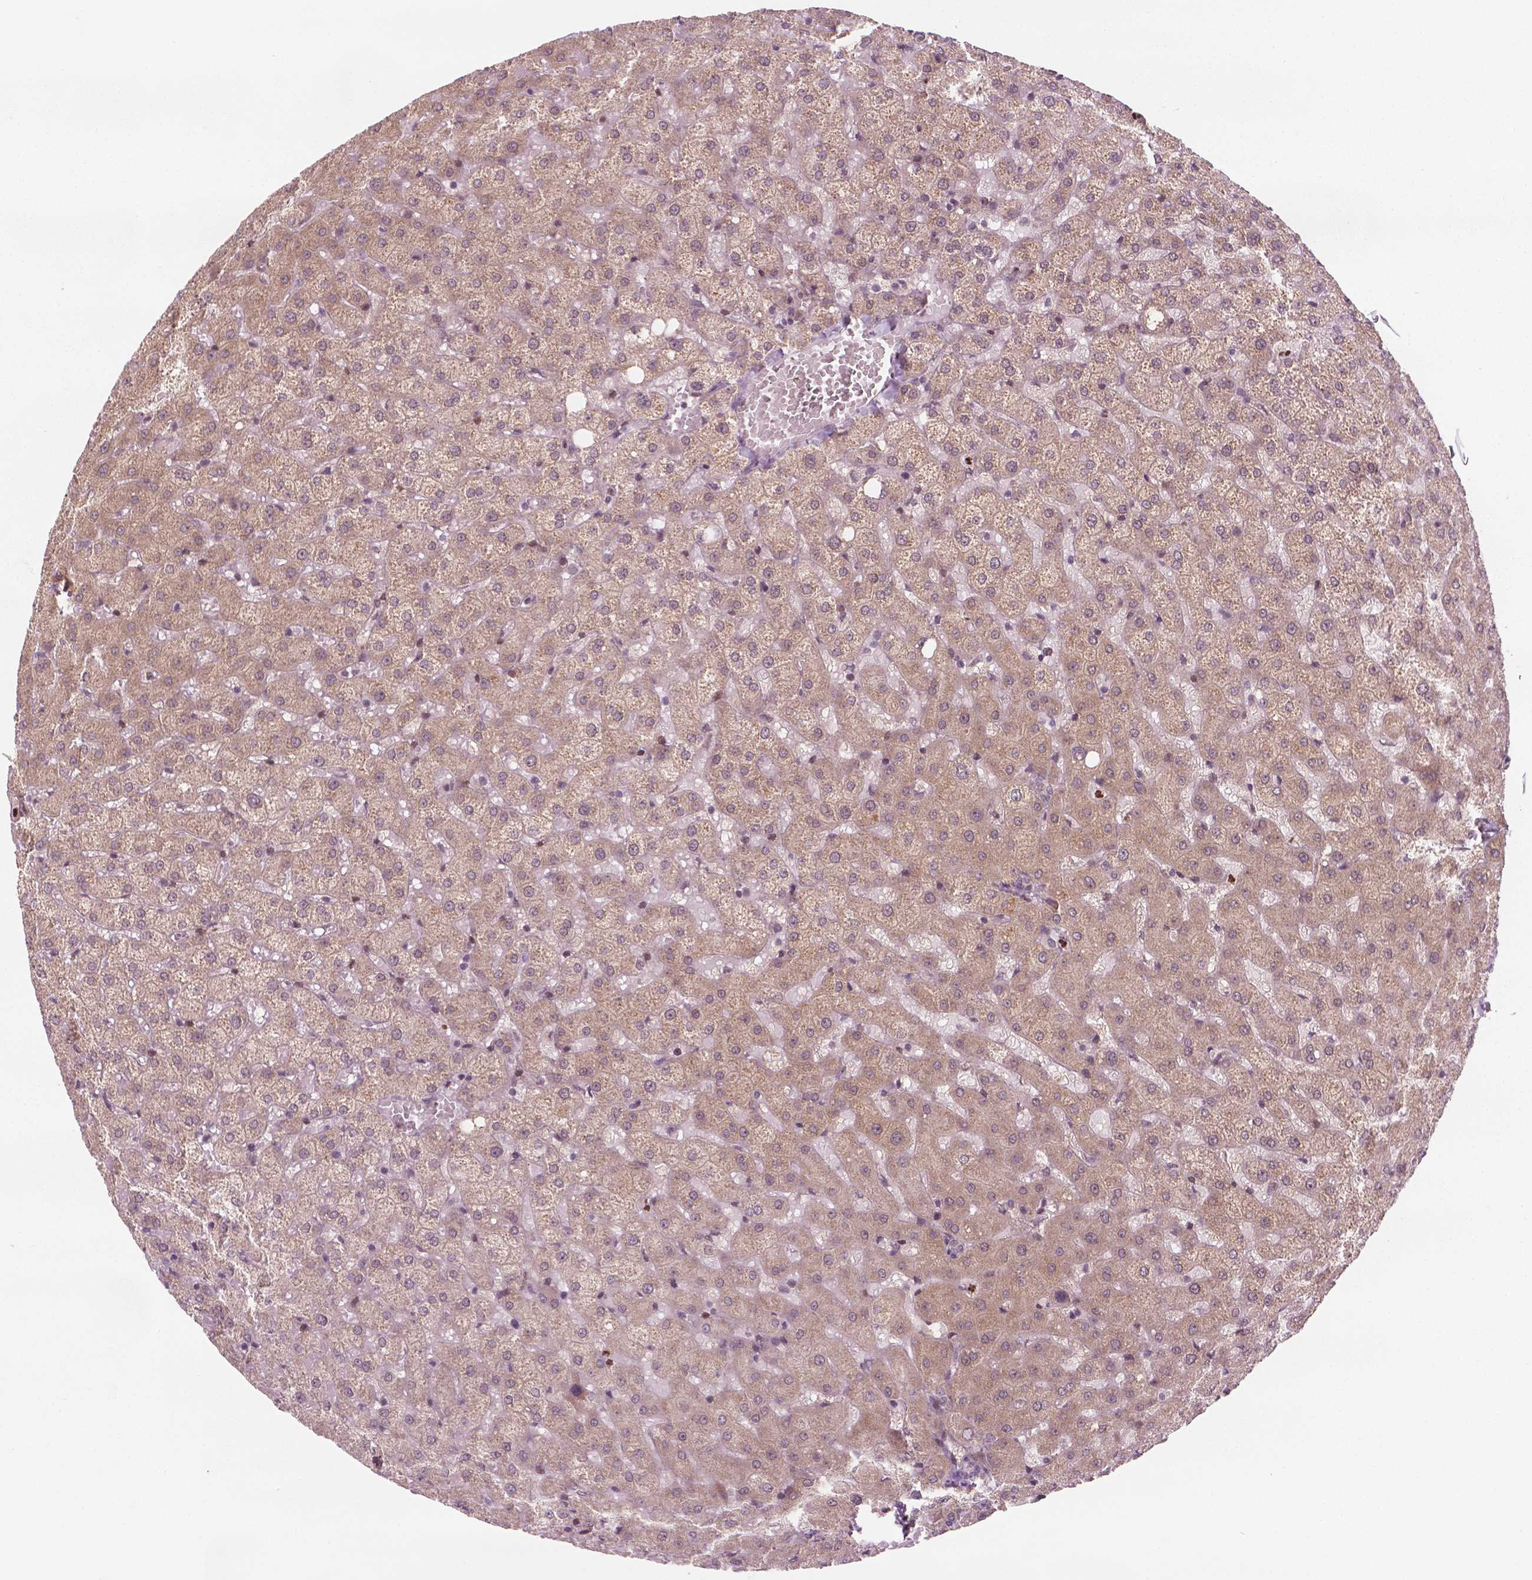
{"staining": {"intensity": "weak", "quantity": ">75%", "location": "cytoplasmic/membranous"}, "tissue": "liver", "cell_type": "Cholangiocytes", "image_type": "normal", "snomed": [{"axis": "morphology", "description": "Normal tissue, NOS"}, {"axis": "topography", "description": "Liver"}], "caption": "Protein analysis of benign liver reveals weak cytoplasmic/membranous positivity in about >75% of cholangiocytes.", "gene": "NFAT5", "patient": {"sex": "female", "age": 50}}